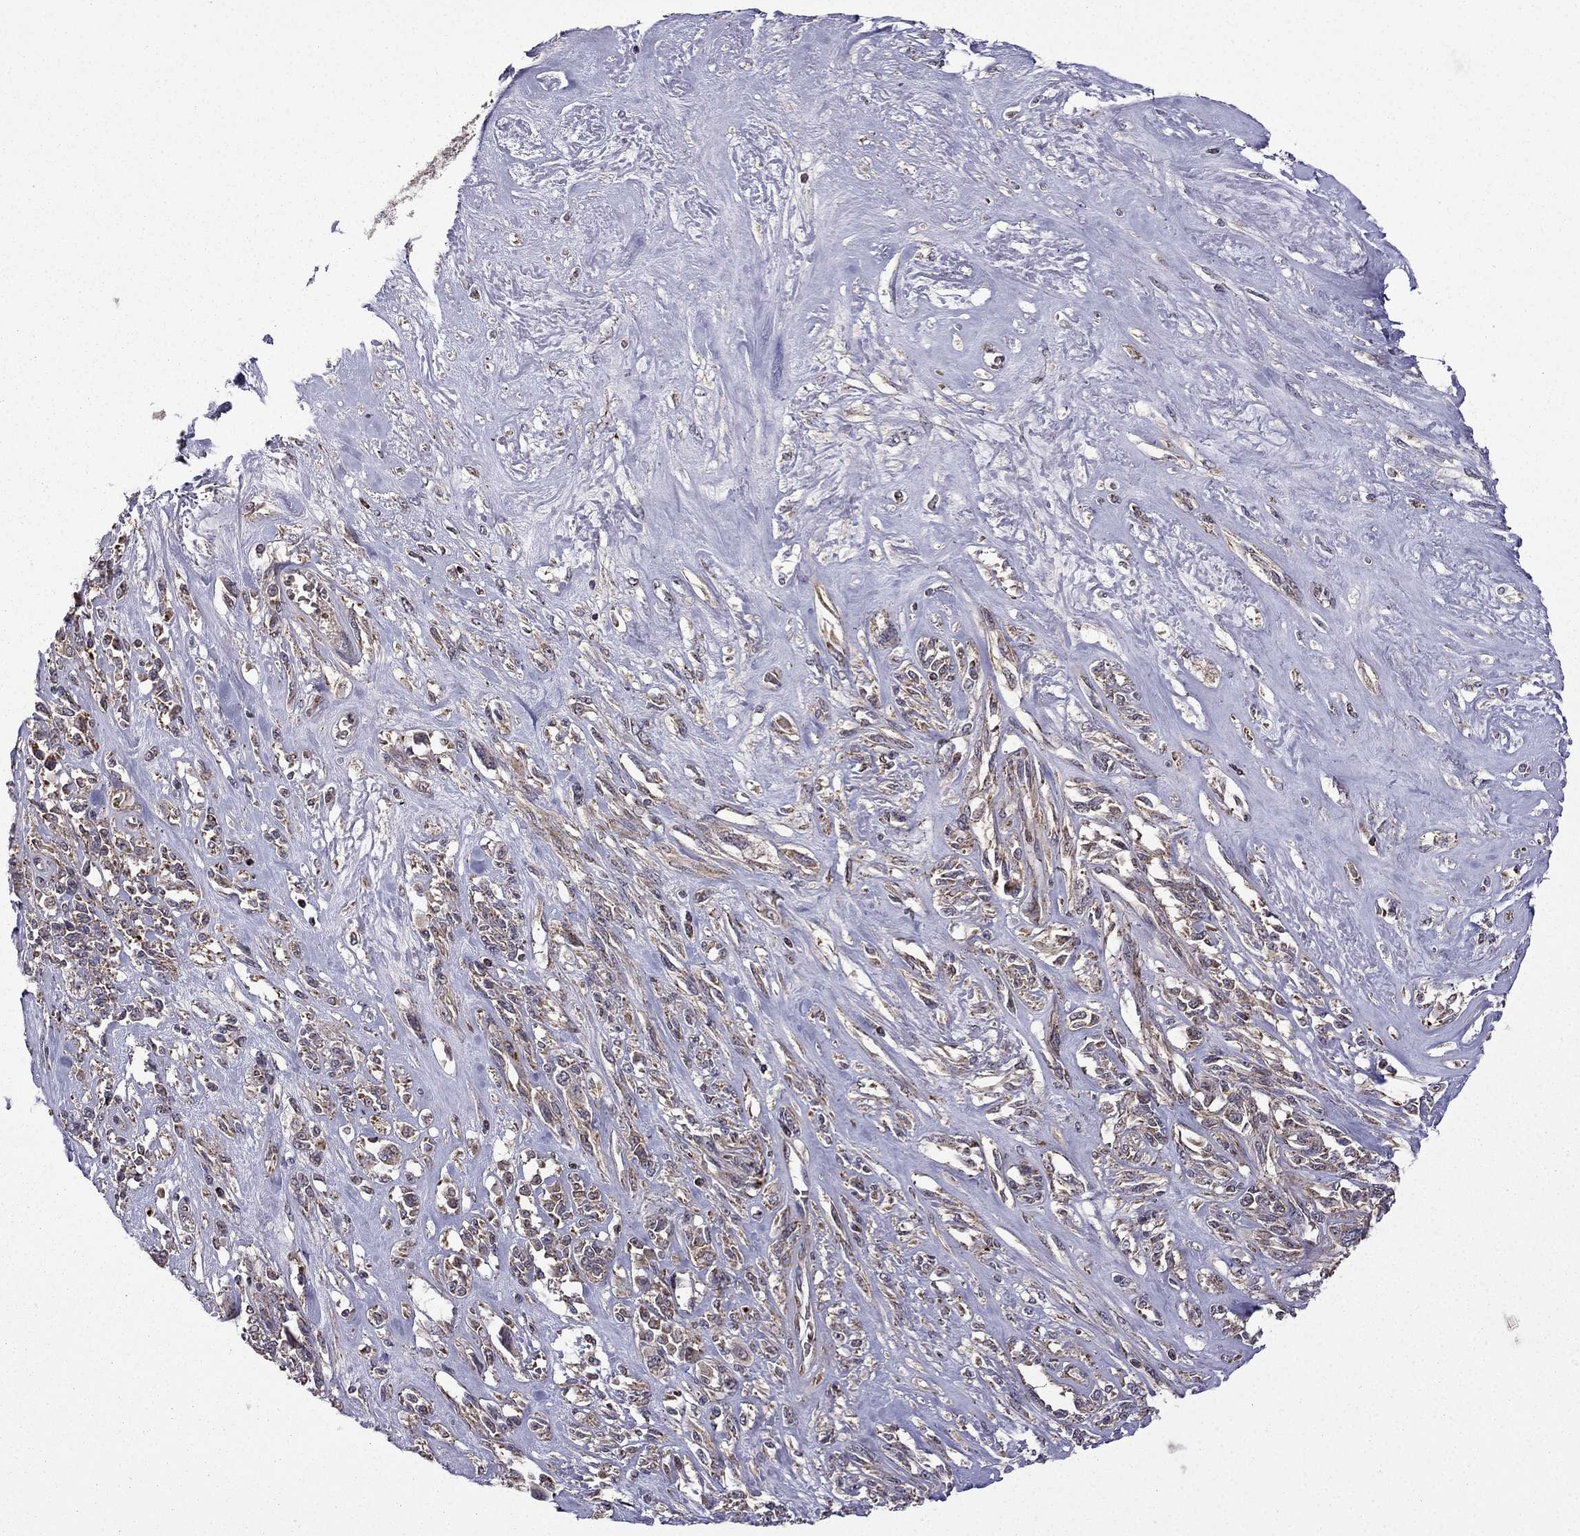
{"staining": {"intensity": "negative", "quantity": "none", "location": "none"}, "tissue": "melanoma", "cell_type": "Tumor cells", "image_type": "cancer", "snomed": [{"axis": "morphology", "description": "Malignant melanoma, NOS"}, {"axis": "topography", "description": "Skin"}], "caption": "Protein analysis of malignant melanoma exhibits no significant expression in tumor cells.", "gene": "TAB2", "patient": {"sex": "female", "age": 91}}